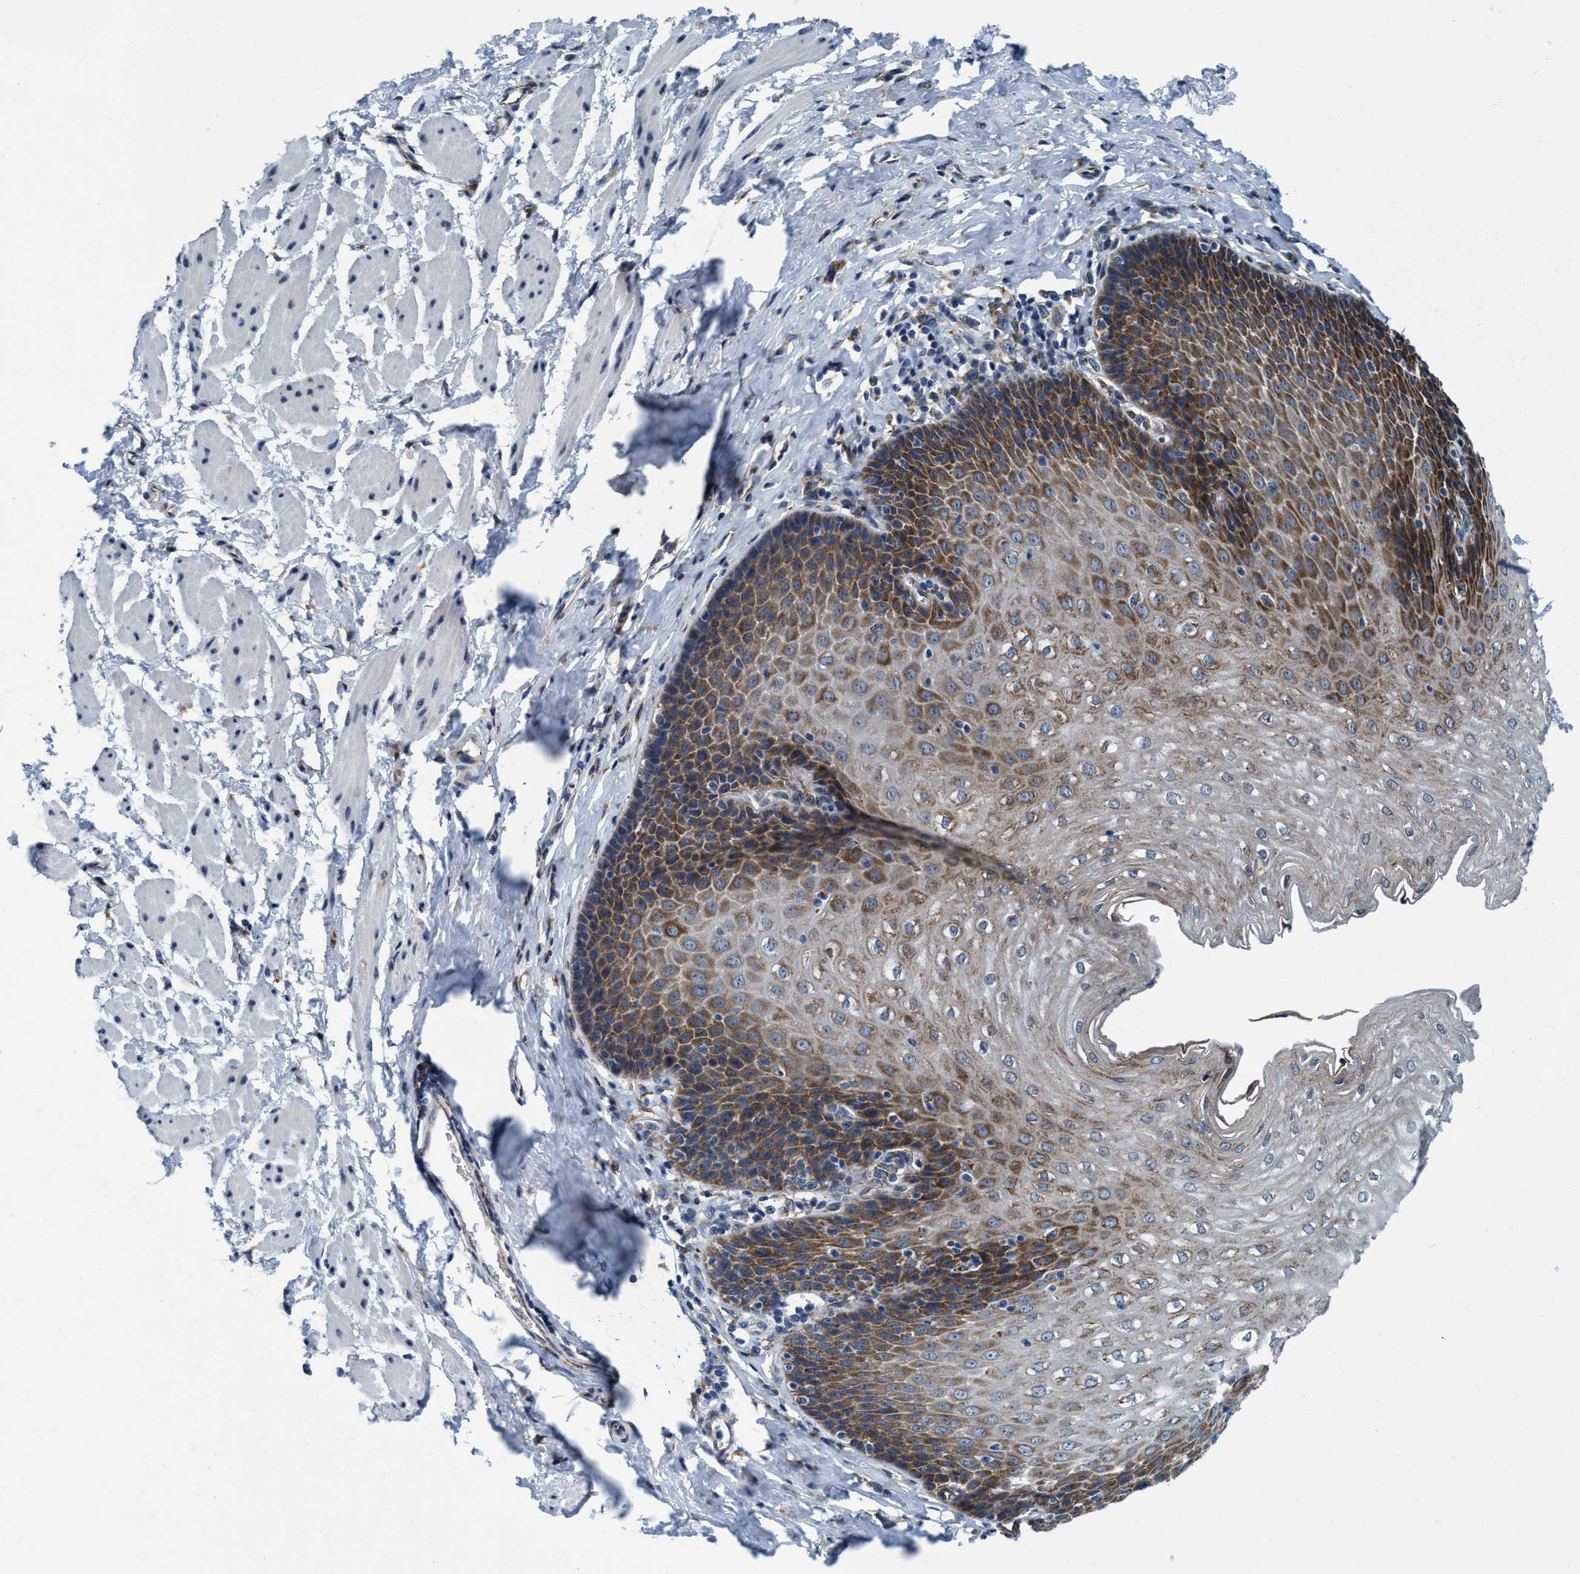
{"staining": {"intensity": "moderate", "quantity": "25%-75%", "location": "cytoplasmic/membranous"}, "tissue": "esophagus", "cell_type": "Squamous epithelial cells", "image_type": "normal", "snomed": [{"axis": "morphology", "description": "Normal tissue, NOS"}, {"axis": "topography", "description": "Esophagus"}], "caption": "Esophagus stained with a protein marker exhibits moderate staining in squamous epithelial cells.", "gene": "ARMC9", "patient": {"sex": "female", "age": 61}}